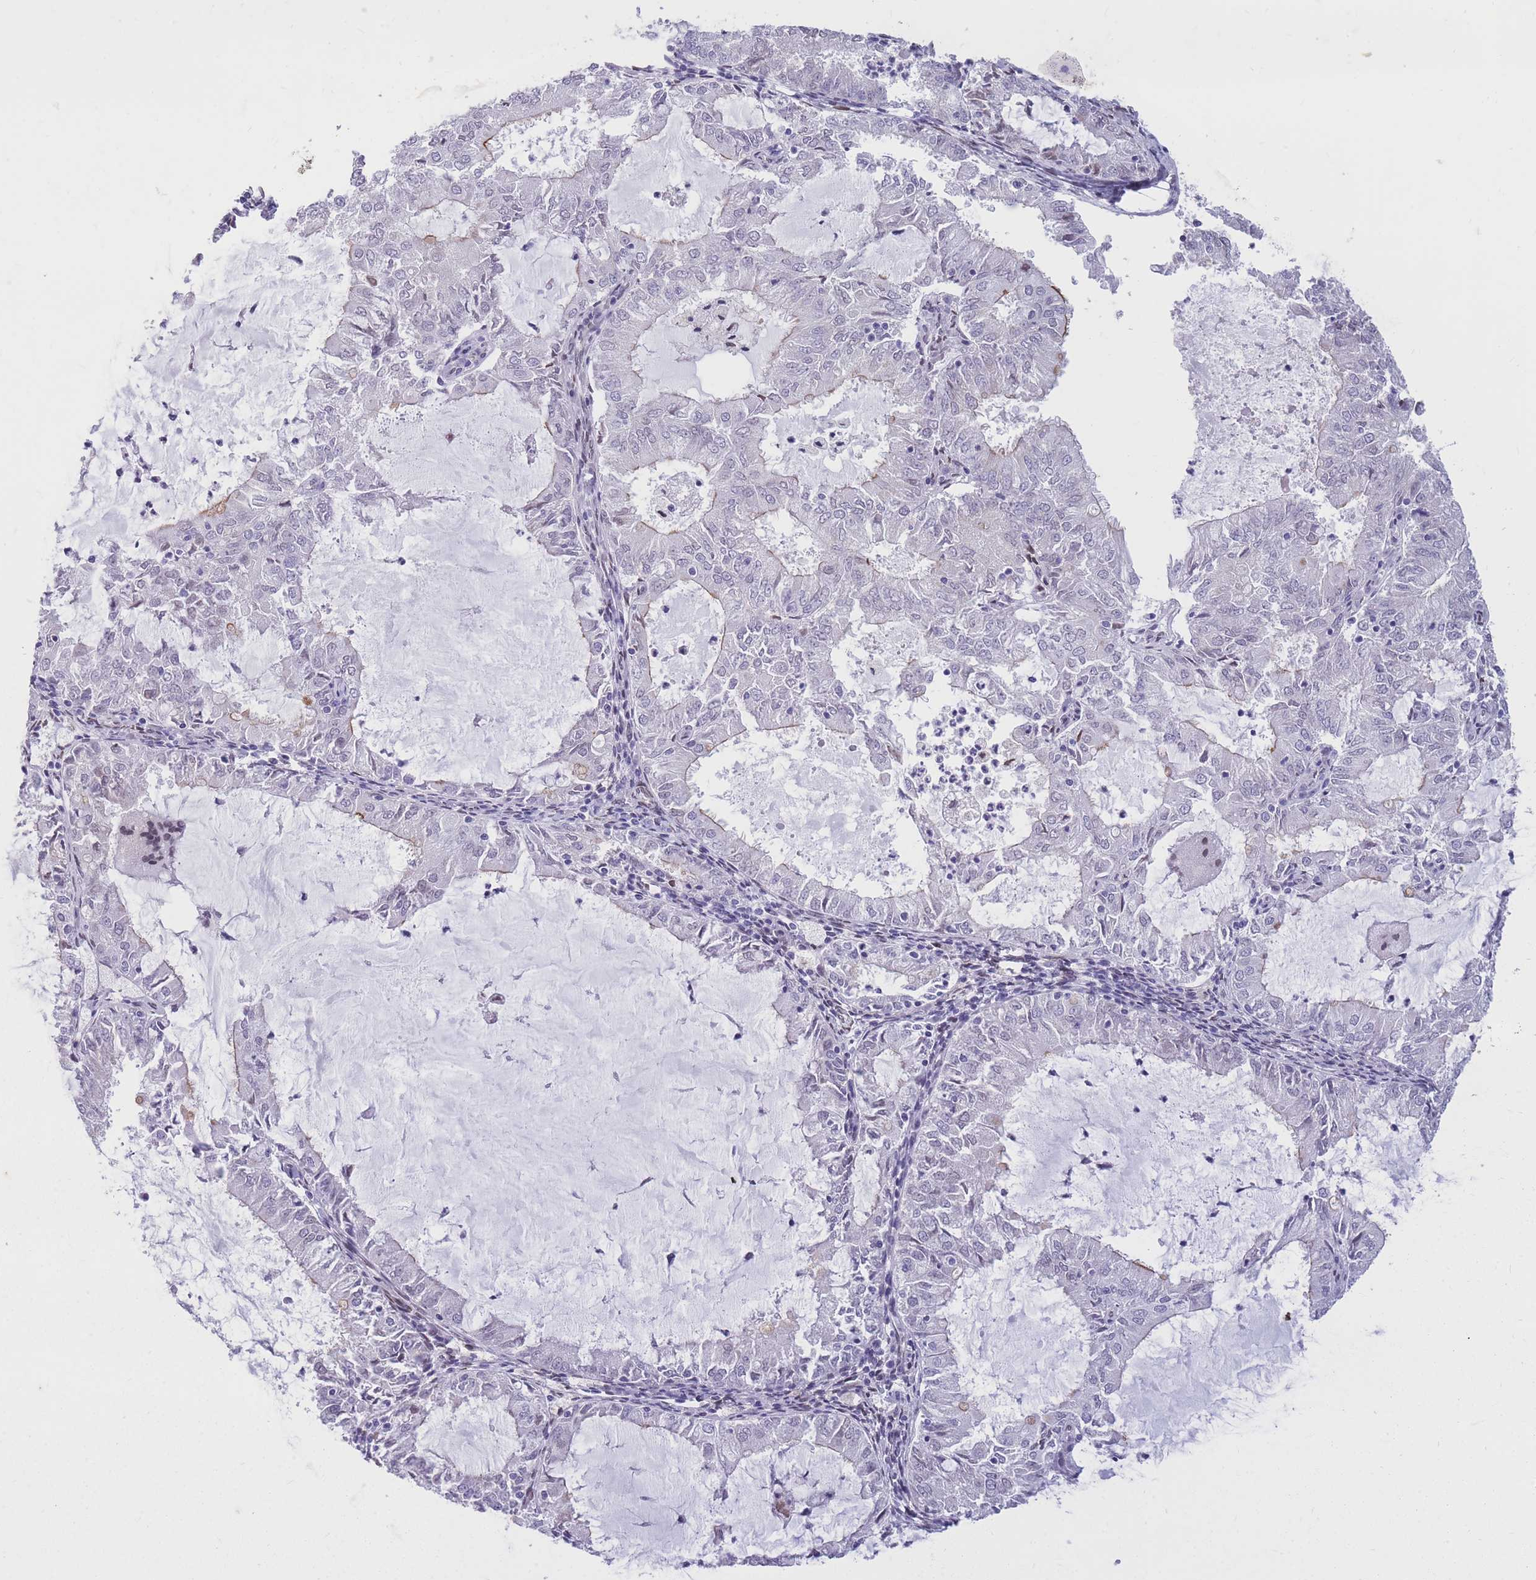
{"staining": {"intensity": "negative", "quantity": "none", "location": "none"}, "tissue": "endometrial cancer", "cell_type": "Tumor cells", "image_type": "cancer", "snomed": [{"axis": "morphology", "description": "Adenocarcinoma, NOS"}, {"axis": "topography", "description": "Endometrium"}], "caption": "Tumor cells show no significant protein positivity in adenocarcinoma (endometrial).", "gene": "HOOK2", "patient": {"sex": "female", "age": 57}}